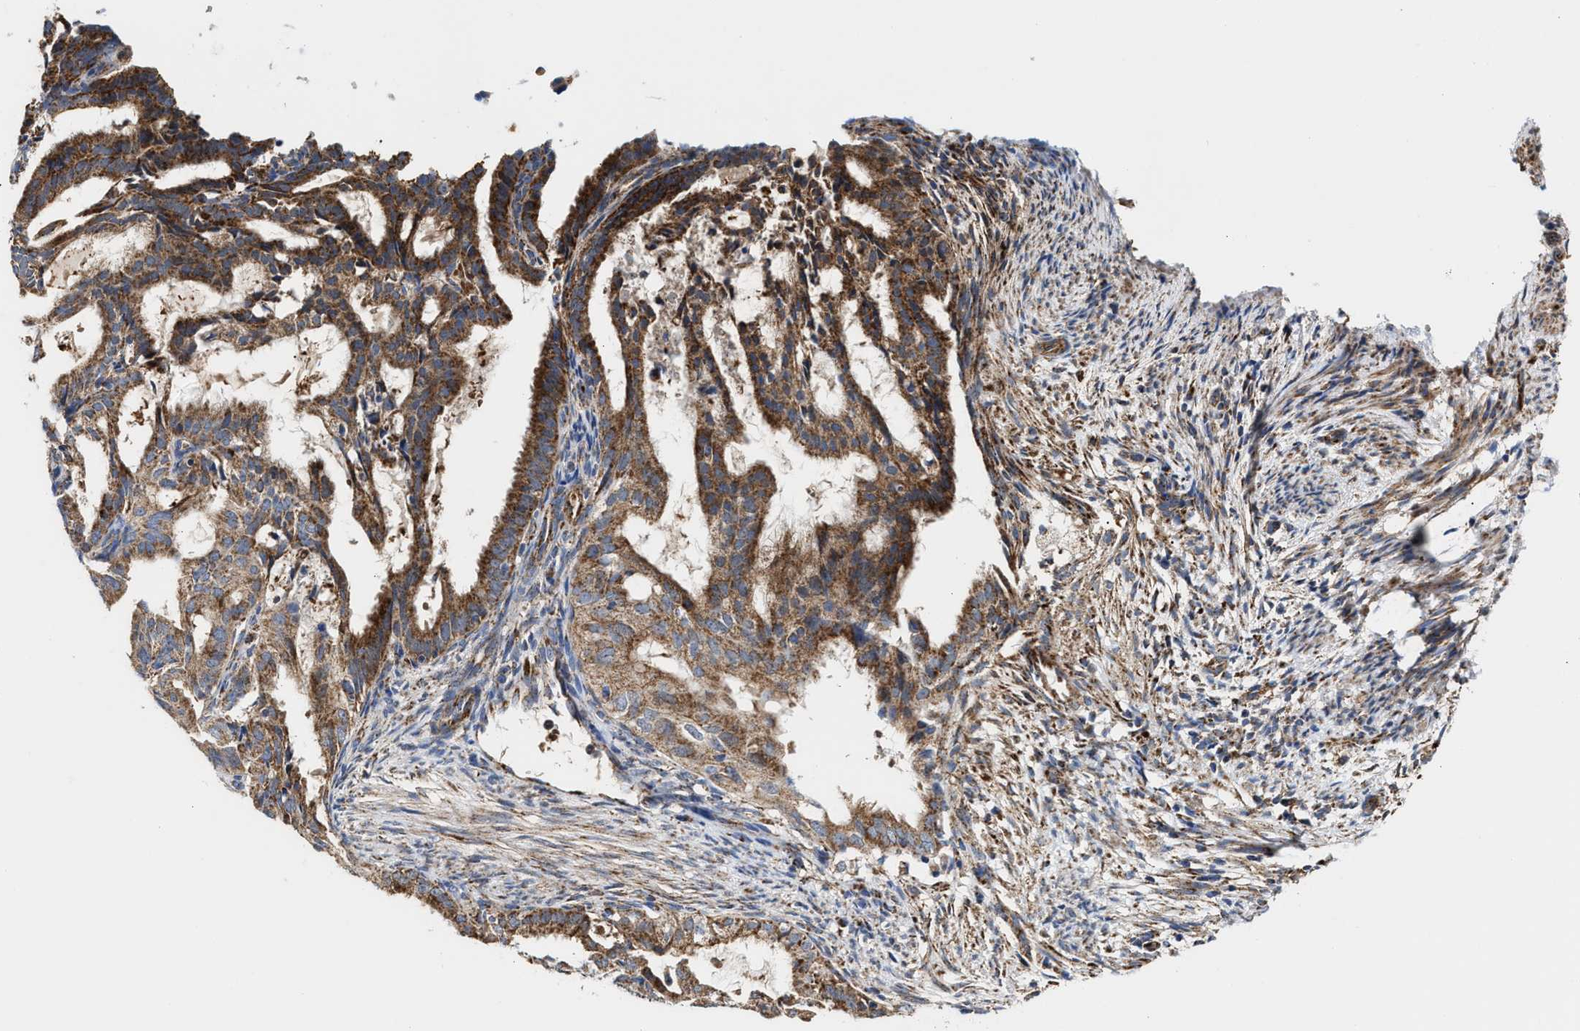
{"staining": {"intensity": "moderate", "quantity": ">75%", "location": "cytoplasmic/membranous"}, "tissue": "endometrial cancer", "cell_type": "Tumor cells", "image_type": "cancer", "snomed": [{"axis": "morphology", "description": "Adenocarcinoma, NOS"}, {"axis": "topography", "description": "Endometrium"}], "caption": "The histopathology image displays staining of adenocarcinoma (endometrial), revealing moderate cytoplasmic/membranous protein positivity (brown color) within tumor cells.", "gene": "MECR", "patient": {"sex": "female", "age": 58}}